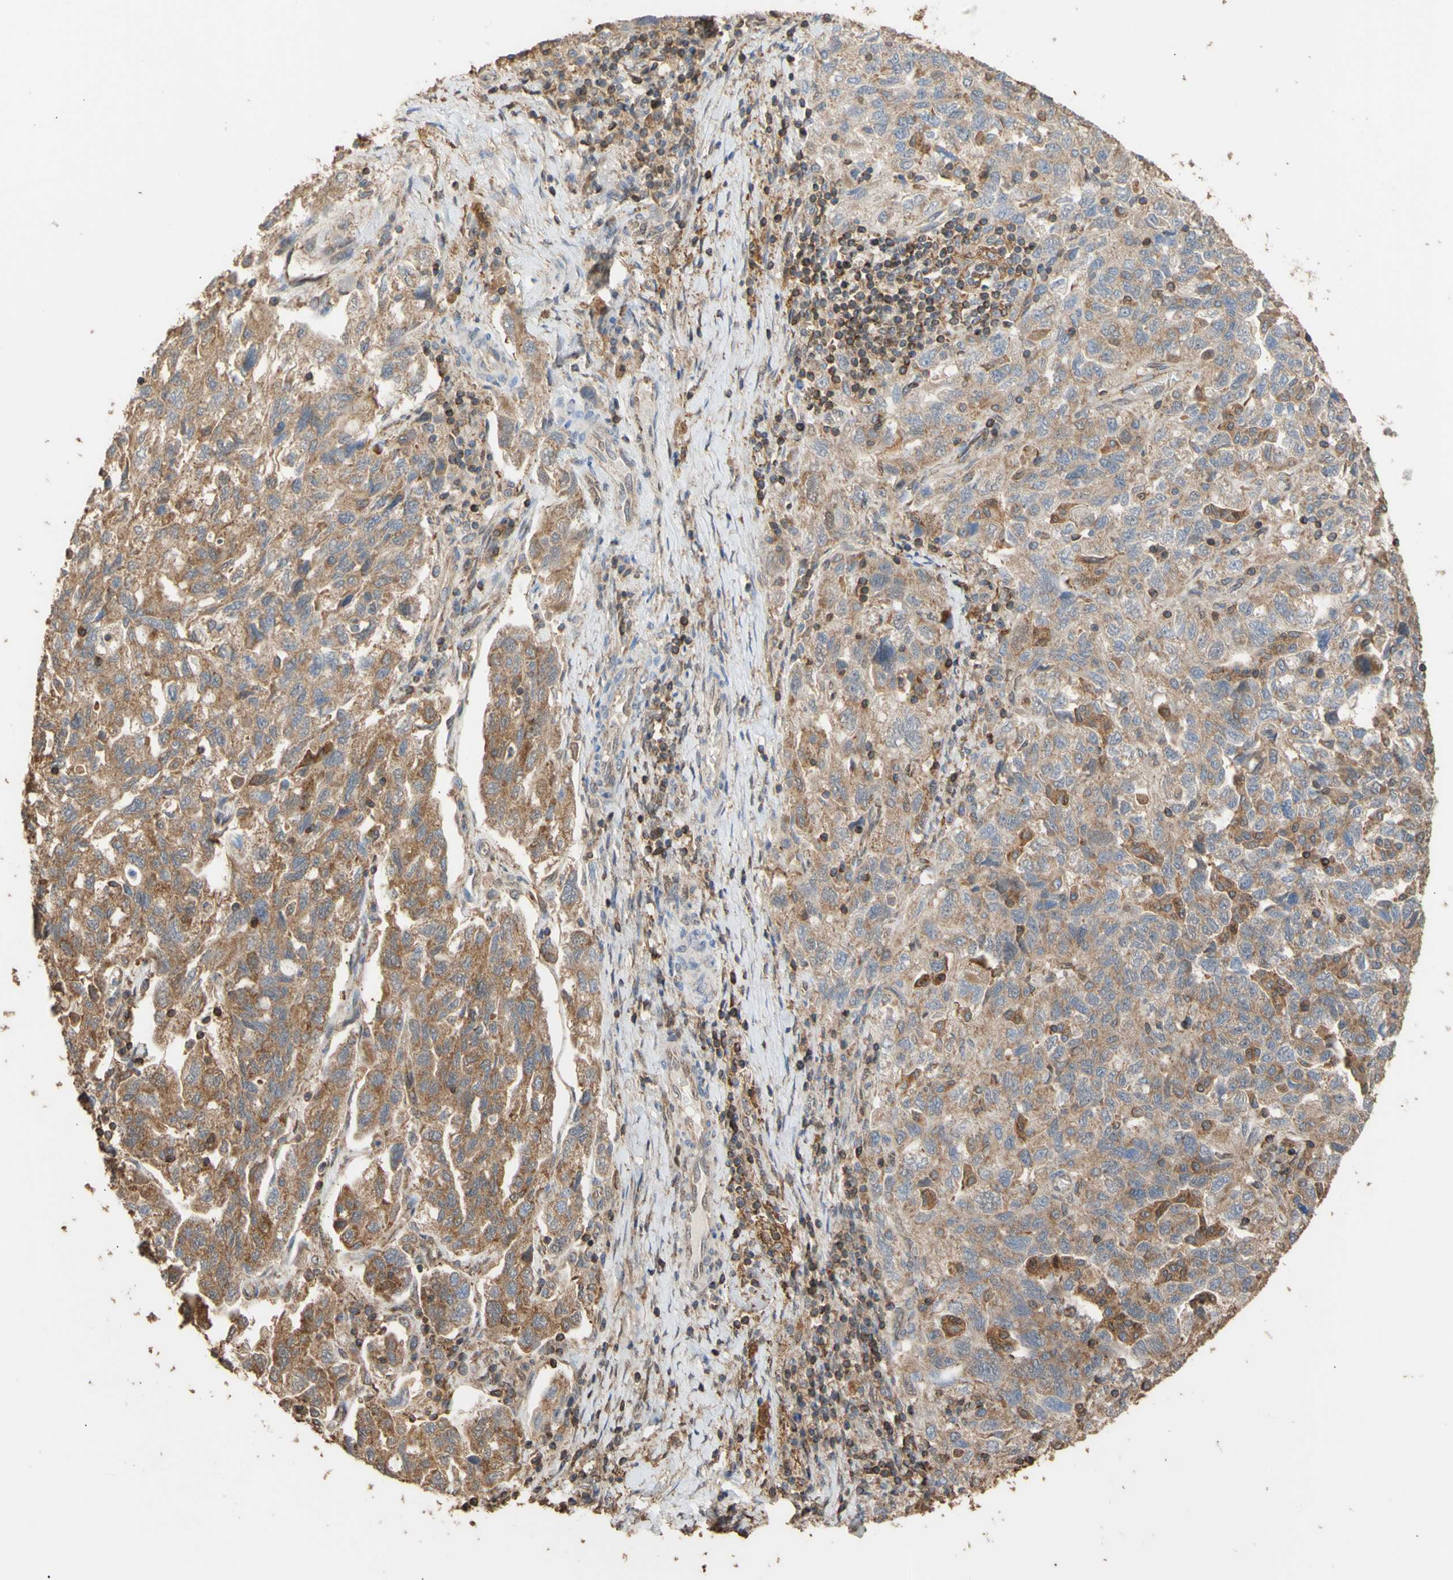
{"staining": {"intensity": "moderate", "quantity": ">75%", "location": "cytoplasmic/membranous"}, "tissue": "ovarian cancer", "cell_type": "Tumor cells", "image_type": "cancer", "snomed": [{"axis": "morphology", "description": "Carcinoma, NOS"}, {"axis": "morphology", "description": "Cystadenocarcinoma, serous, NOS"}, {"axis": "topography", "description": "Ovary"}], "caption": "A brown stain shows moderate cytoplasmic/membranous expression of a protein in human ovarian cancer tumor cells.", "gene": "ALDH9A1", "patient": {"sex": "female", "age": 69}}